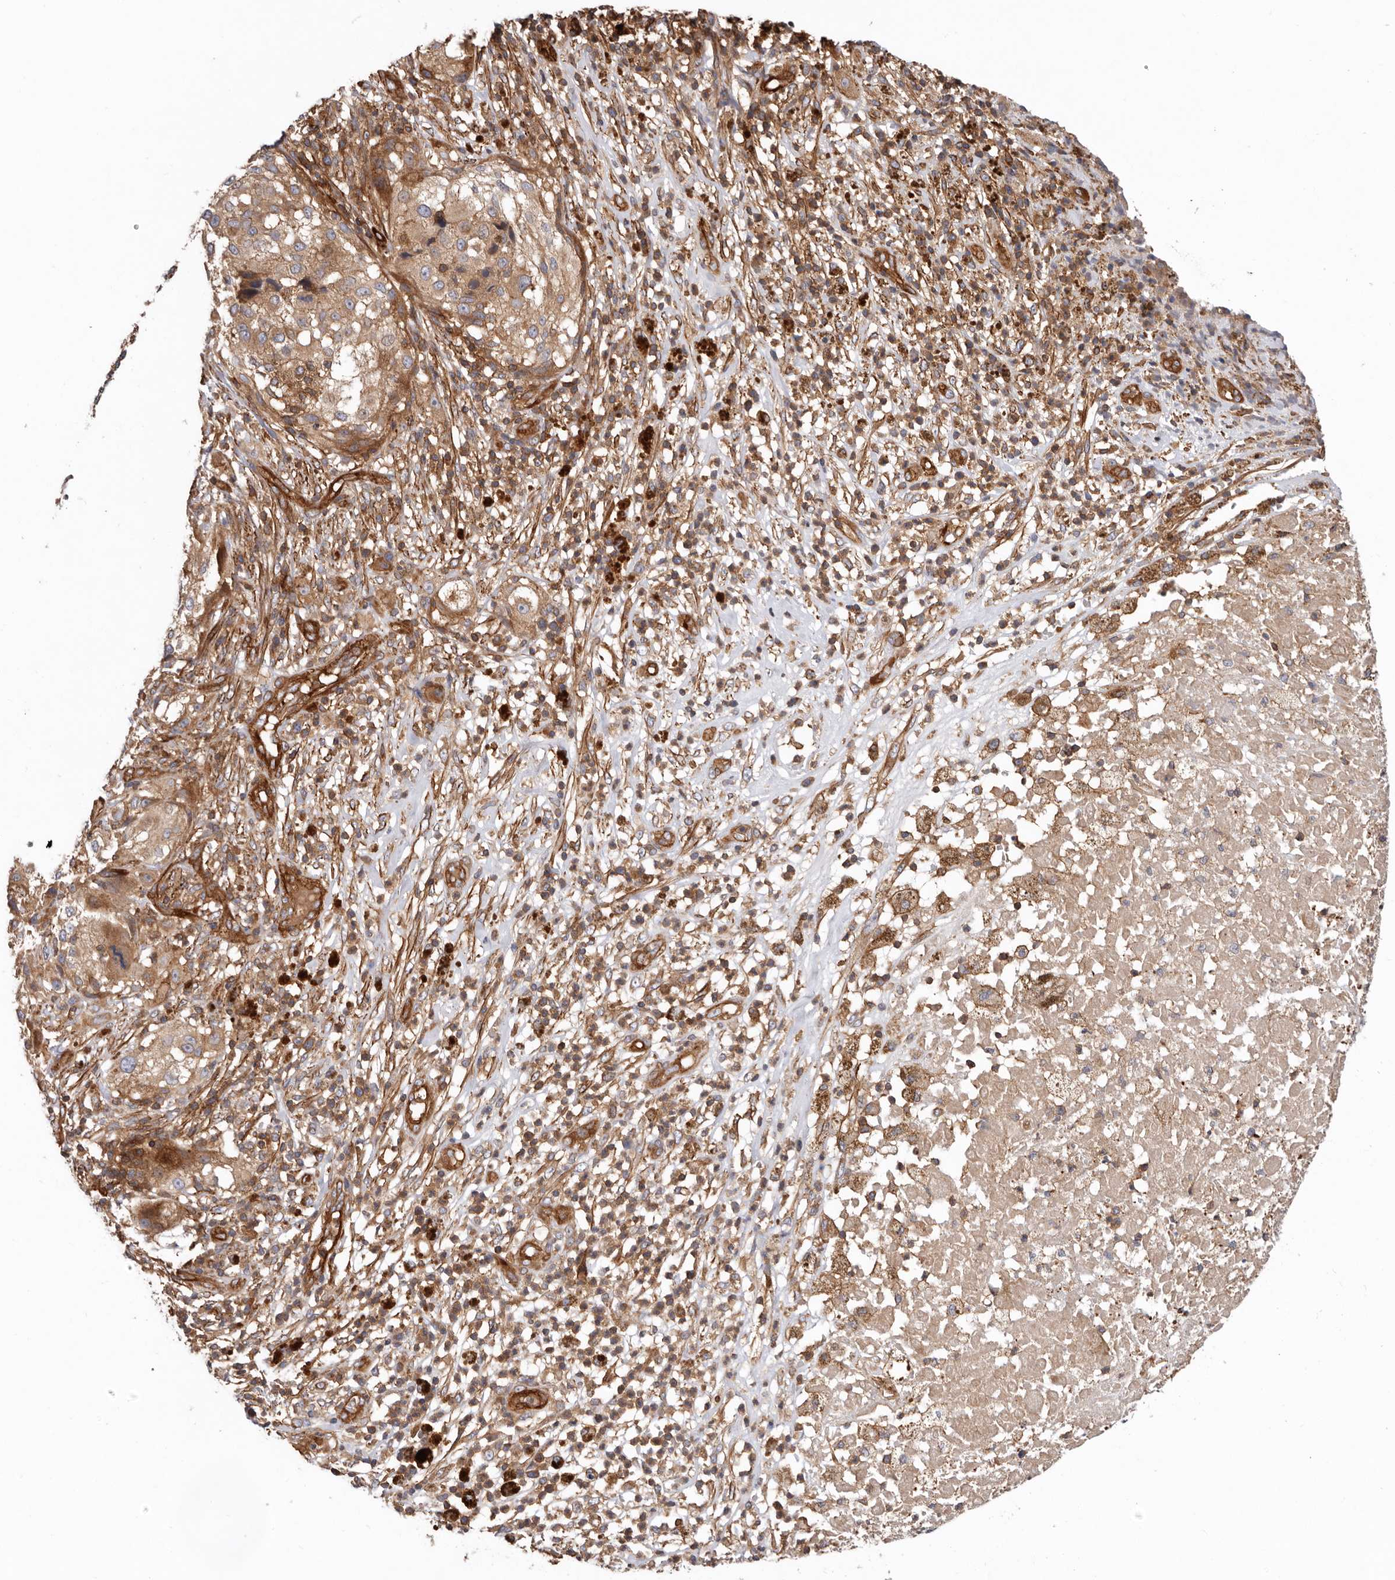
{"staining": {"intensity": "moderate", "quantity": ">75%", "location": "cytoplasmic/membranous"}, "tissue": "melanoma", "cell_type": "Tumor cells", "image_type": "cancer", "snomed": [{"axis": "morphology", "description": "Necrosis, NOS"}, {"axis": "morphology", "description": "Malignant melanoma, NOS"}, {"axis": "topography", "description": "Skin"}], "caption": "Immunohistochemistry staining of malignant melanoma, which shows medium levels of moderate cytoplasmic/membranous expression in about >75% of tumor cells indicating moderate cytoplasmic/membranous protein staining. The staining was performed using DAB (3,3'-diaminobenzidine) (brown) for protein detection and nuclei were counterstained in hematoxylin (blue).", "gene": "TMC7", "patient": {"sex": "female", "age": 87}}